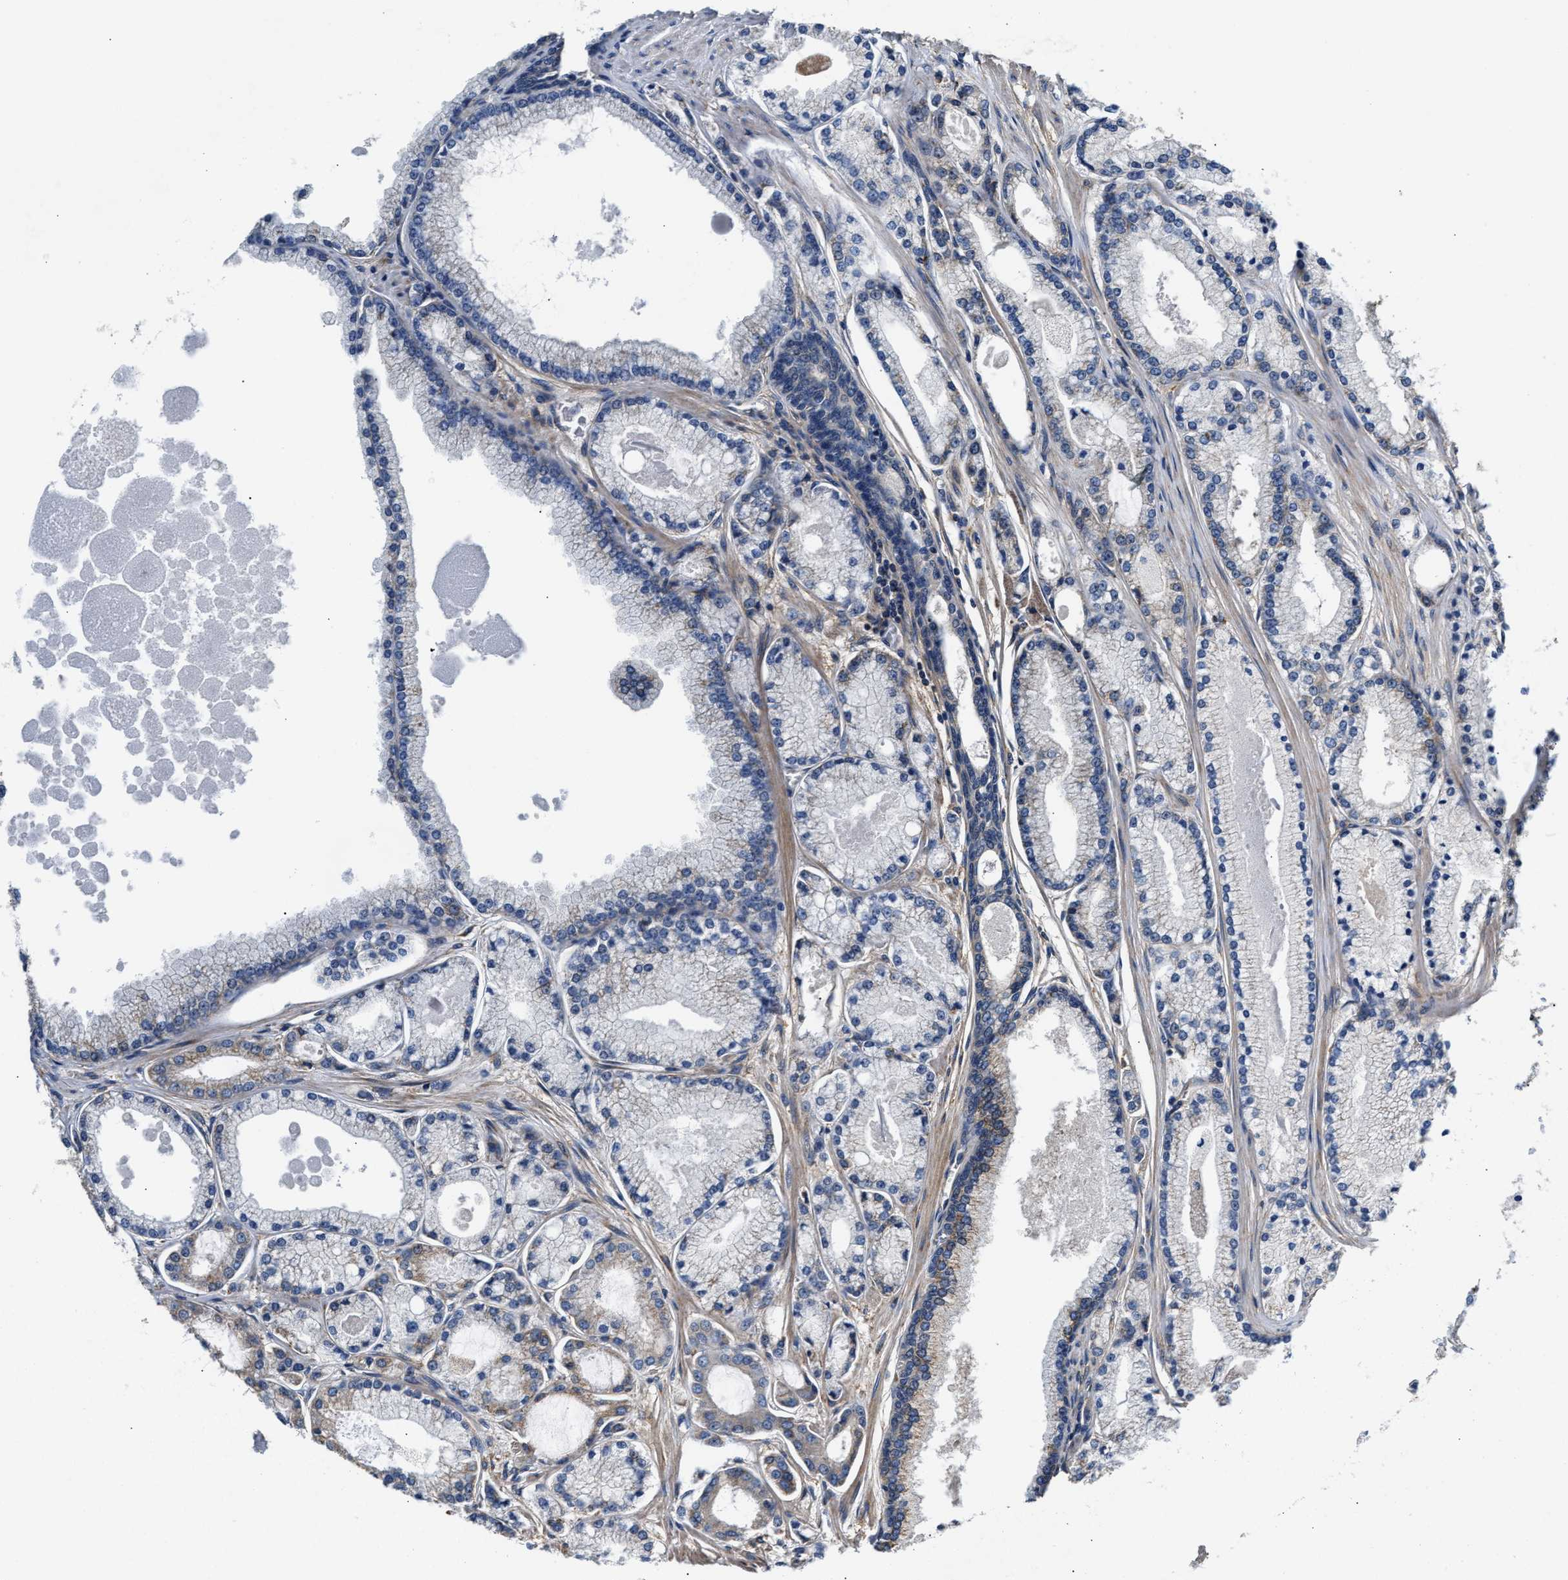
{"staining": {"intensity": "moderate", "quantity": "<25%", "location": "cytoplasmic/membranous"}, "tissue": "prostate cancer", "cell_type": "Tumor cells", "image_type": "cancer", "snomed": [{"axis": "morphology", "description": "Adenocarcinoma, High grade"}, {"axis": "topography", "description": "Prostate"}], "caption": "High-power microscopy captured an IHC histopathology image of high-grade adenocarcinoma (prostate), revealing moderate cytoplasmic/membranous positivity in about <25% of tumor cells. The staining was performed using DAB to visualize the protein expression in brown, while the nuclei were stained in blue with hematoxylin (Magnification: 20x).", "gene": "TEX2", "patient": {"sex": "male", "age": 71}}